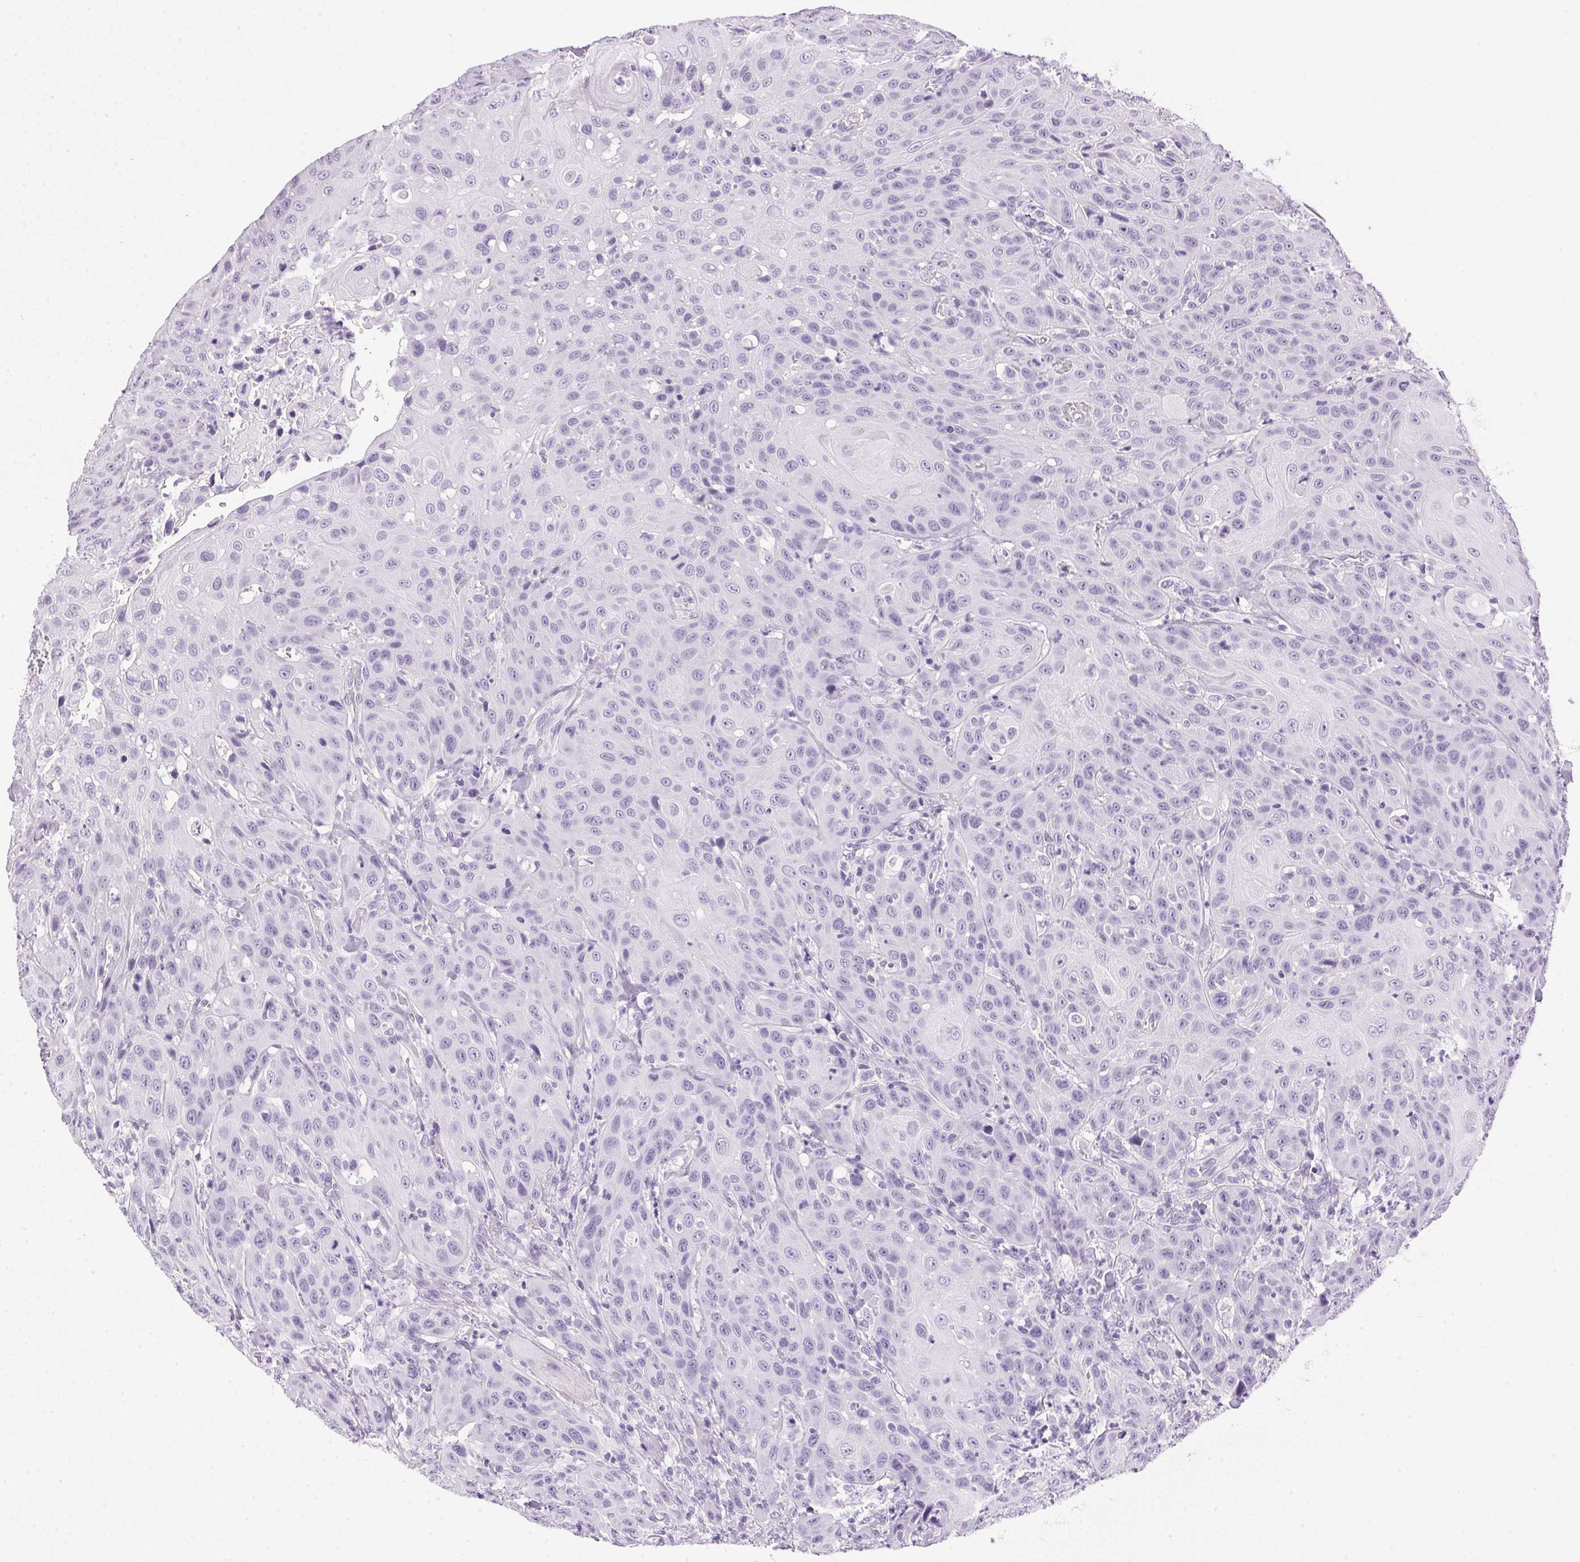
{"staining": {"intensity": "negative", "quantity": "none", "location": "none"}, "tissue": "head and neck cancer", "cell_type": "Tumor cells", "image_type": "cancer", "snomed": [{"axis": "morphology", "description": "Normal tissue, NOS"}, {"axis": "morphology", "description": "Squamous cell carcinoma, NOS"}, {"axis": "topography", "description": "Oral tissue"}, {"axis": "topography", "description": "Tounge, NOS"}, {"axis": "topography", "description": "Head-Neck"}], "caption": "High power microscopy photomicrograph of an IHC histopathology image of squamous cell carcinoma (head and neck), revealing no significant positivity in tumor cells.", "gene": "SP7", "patient": {"sex": "male", "age": 62}}